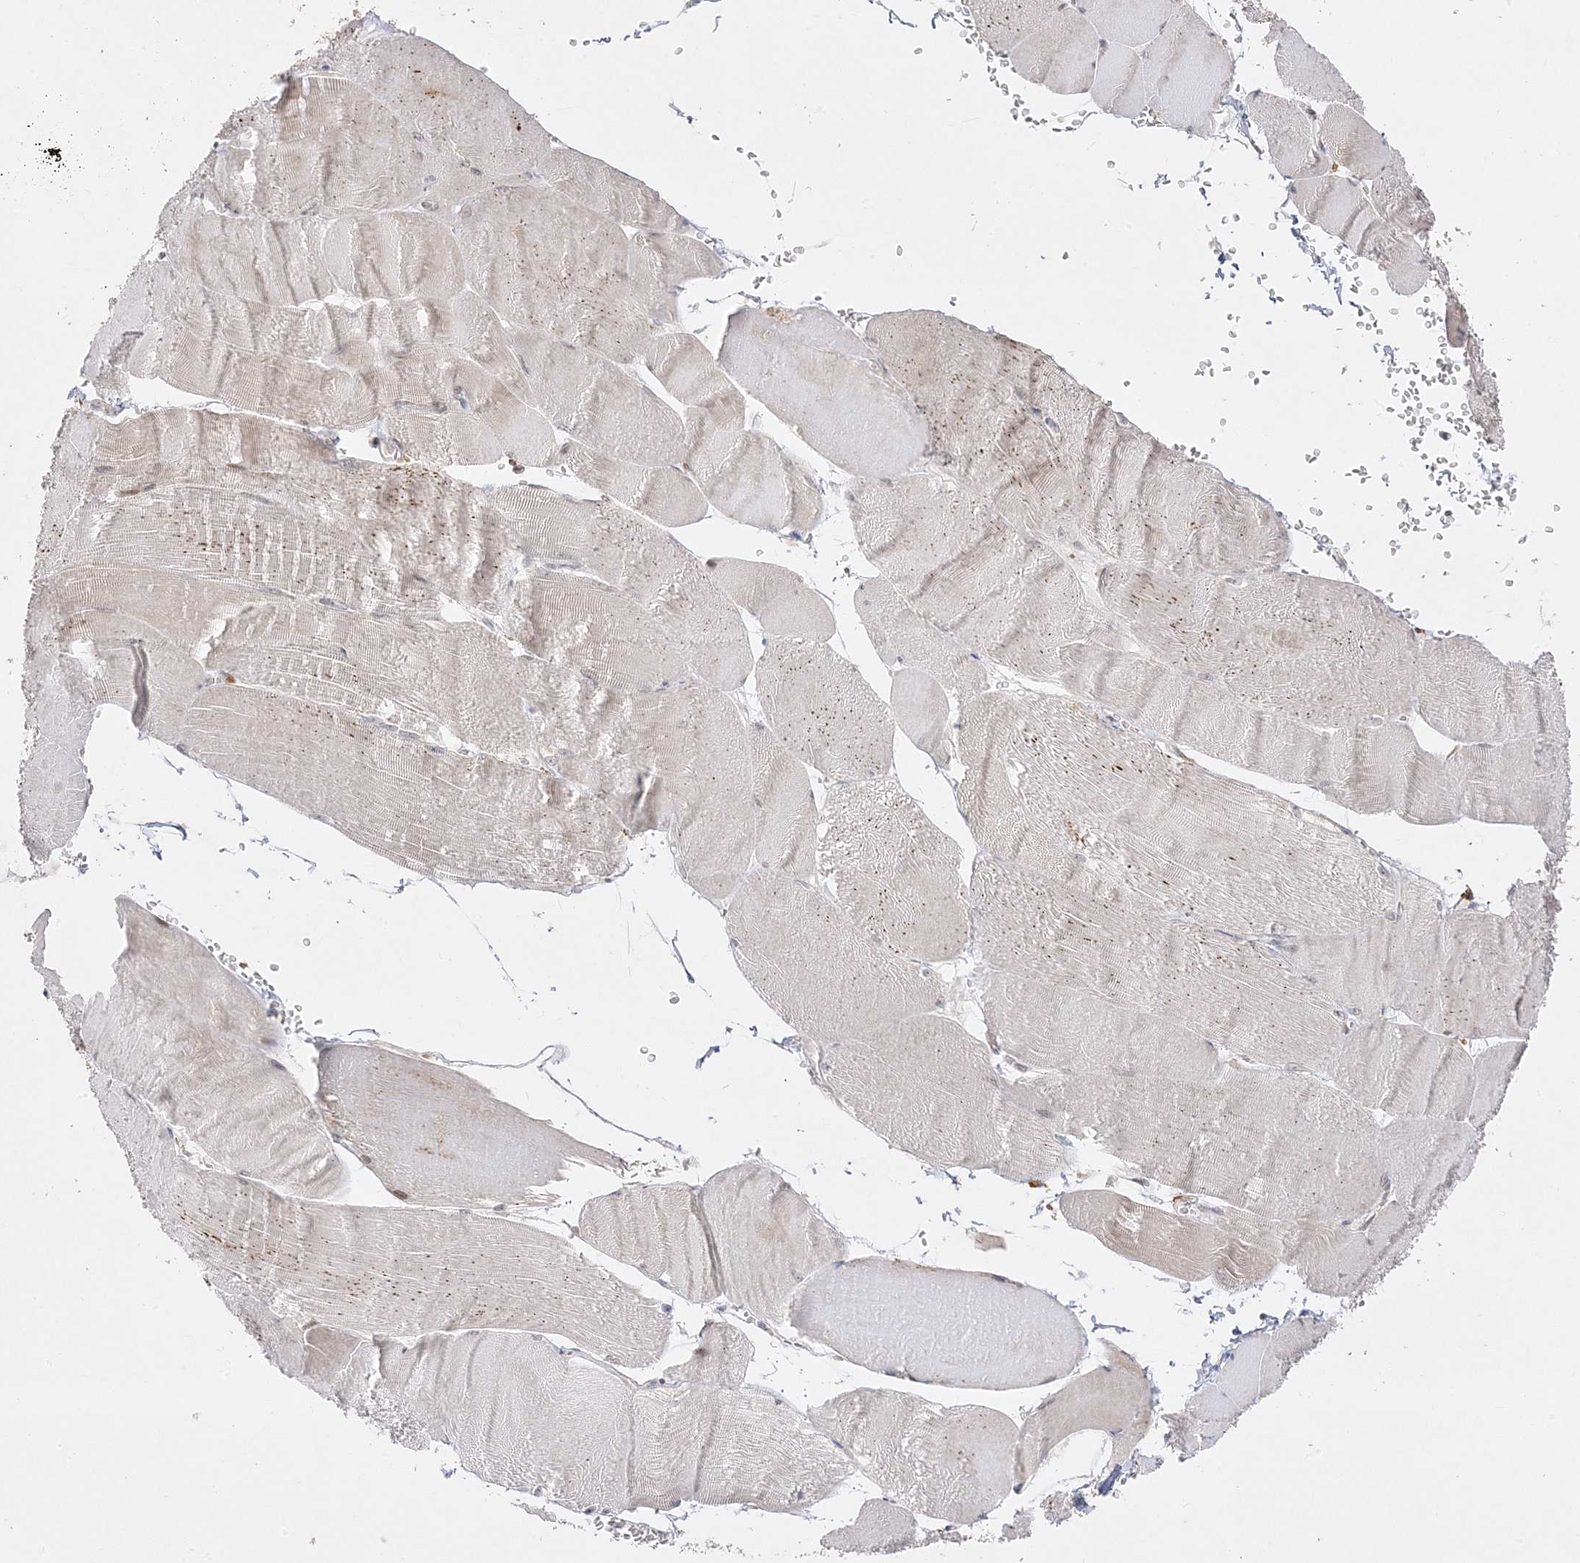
{"staining": {"intensity": "negative", "quantity": "none", "location": "none"}, "tissue": "skeletal muscle", "cell_type": "Myocytes", "image_type": "normal", "snomed": [{"axis": "morphology", "description": "Normal tissue, NOS"}, {"axis": "morphology", "description": "Basal cell carcinoma"}, {"axis": "topography", "description": "Skeletal muscle"}], "caption": "An immunohistochemistry histopathology image of unremarkable skeletal muscle is shown. There is no staining in myocytes of skeletal muscle. (Stains: DAB immunohistochemistry with hematoxylin counter stain, Microscopy: brightfield microscopy at high magnification).", "gene": "C2CD2", "patient": {"sex": "female", "age": 64}}